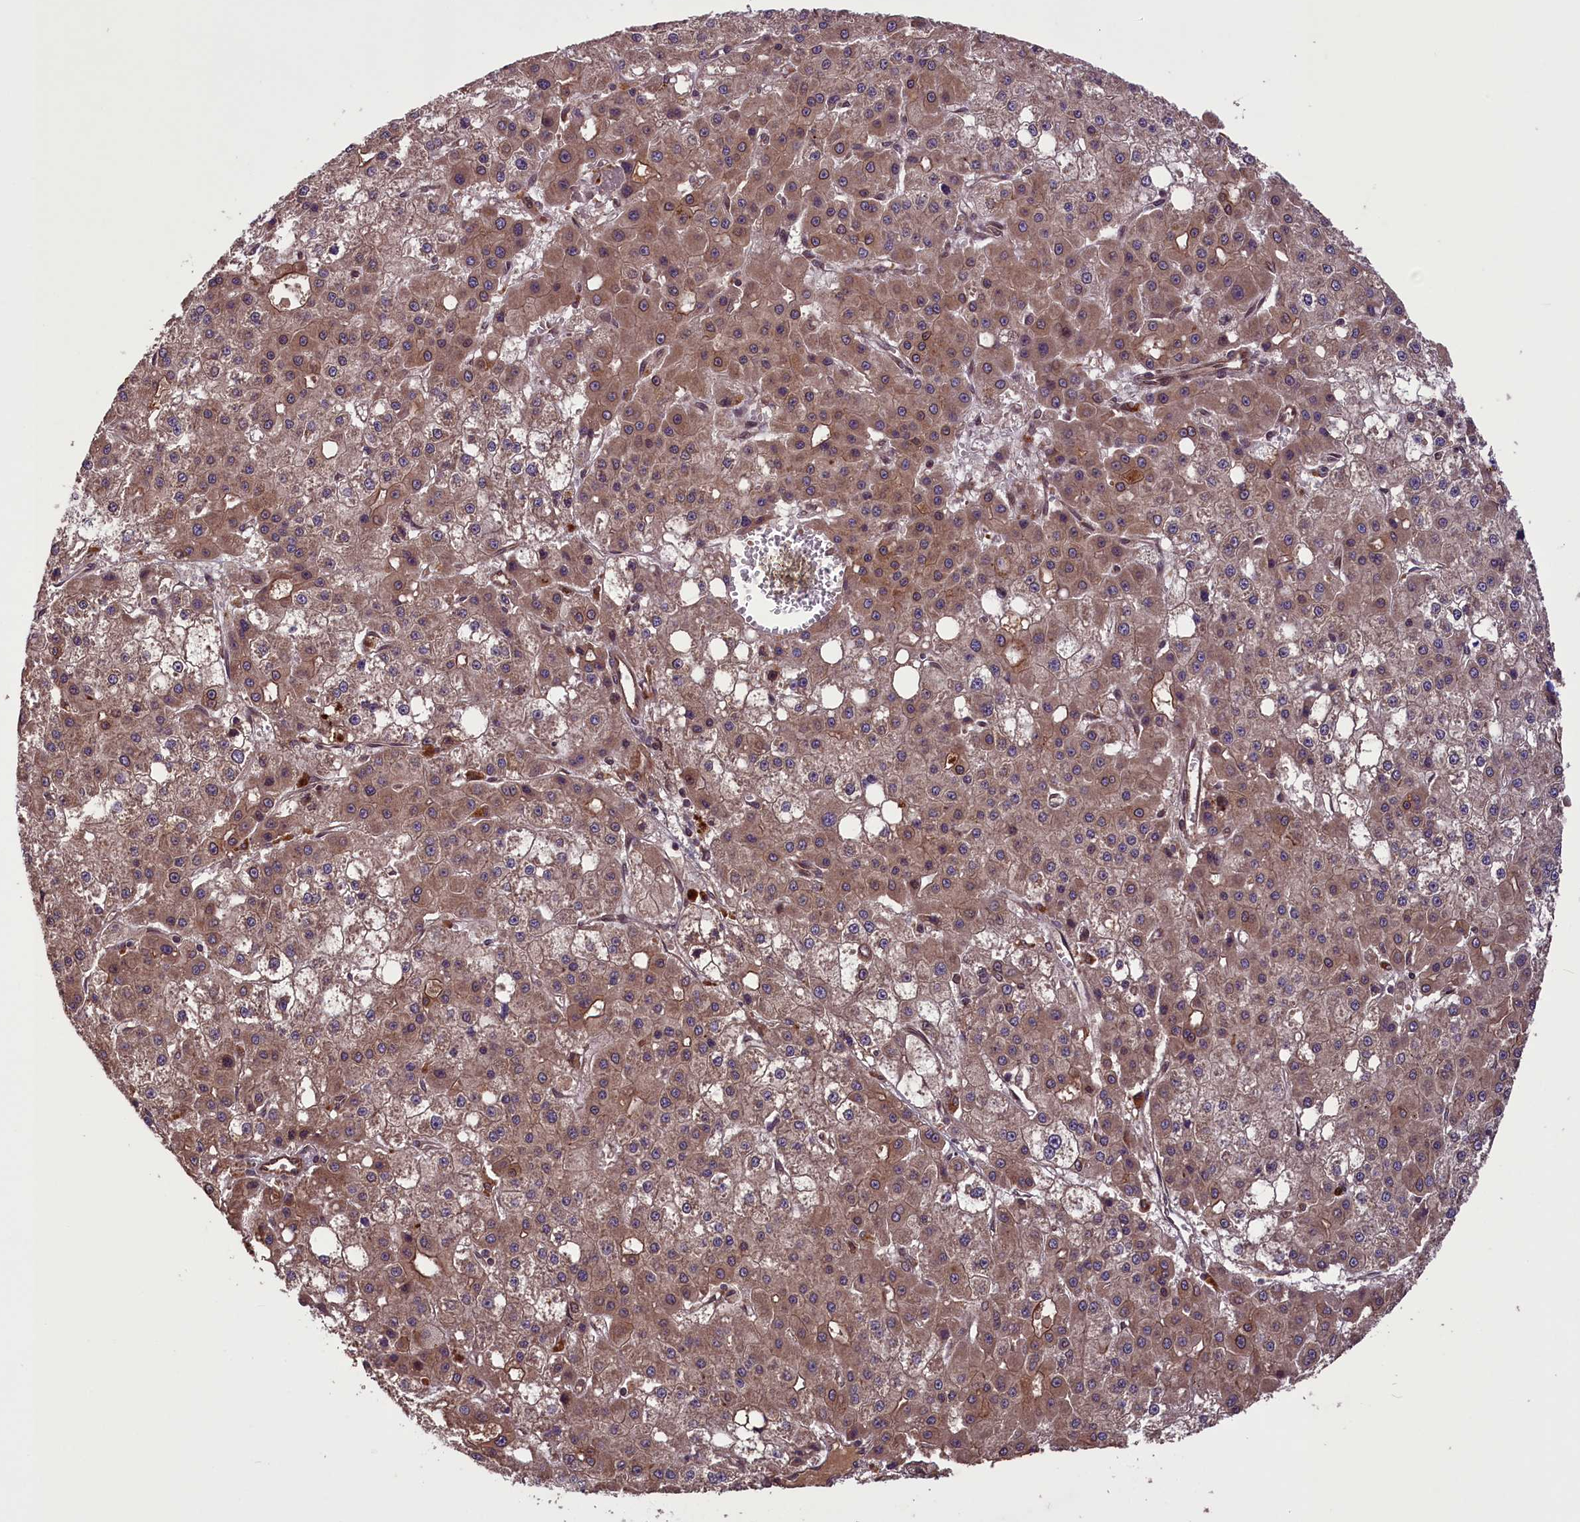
{"staining": {"intensity": "moderate", "quantity": ">75%", "location": "cytoplasmic/membranous,nuclear"}, "tissue": "liver cancer", "cell_type": "Tumor cells", "image_type": "cancer", "snomed": [{"axis": "morphology", "description": "Carcinoma, Hepatocellular, NOS"}, {"axis": "topography", "description": "Liver"}], "caption": "Liver hepatocellular carcinoma stained for a protein (brown) demonstrates moderate cytoplasmic/membranous and nuclear positive staining in approximately >75% of tumor cells.", "gene": "CCDC125", "patient": {"sex": "male", "age": 47}}